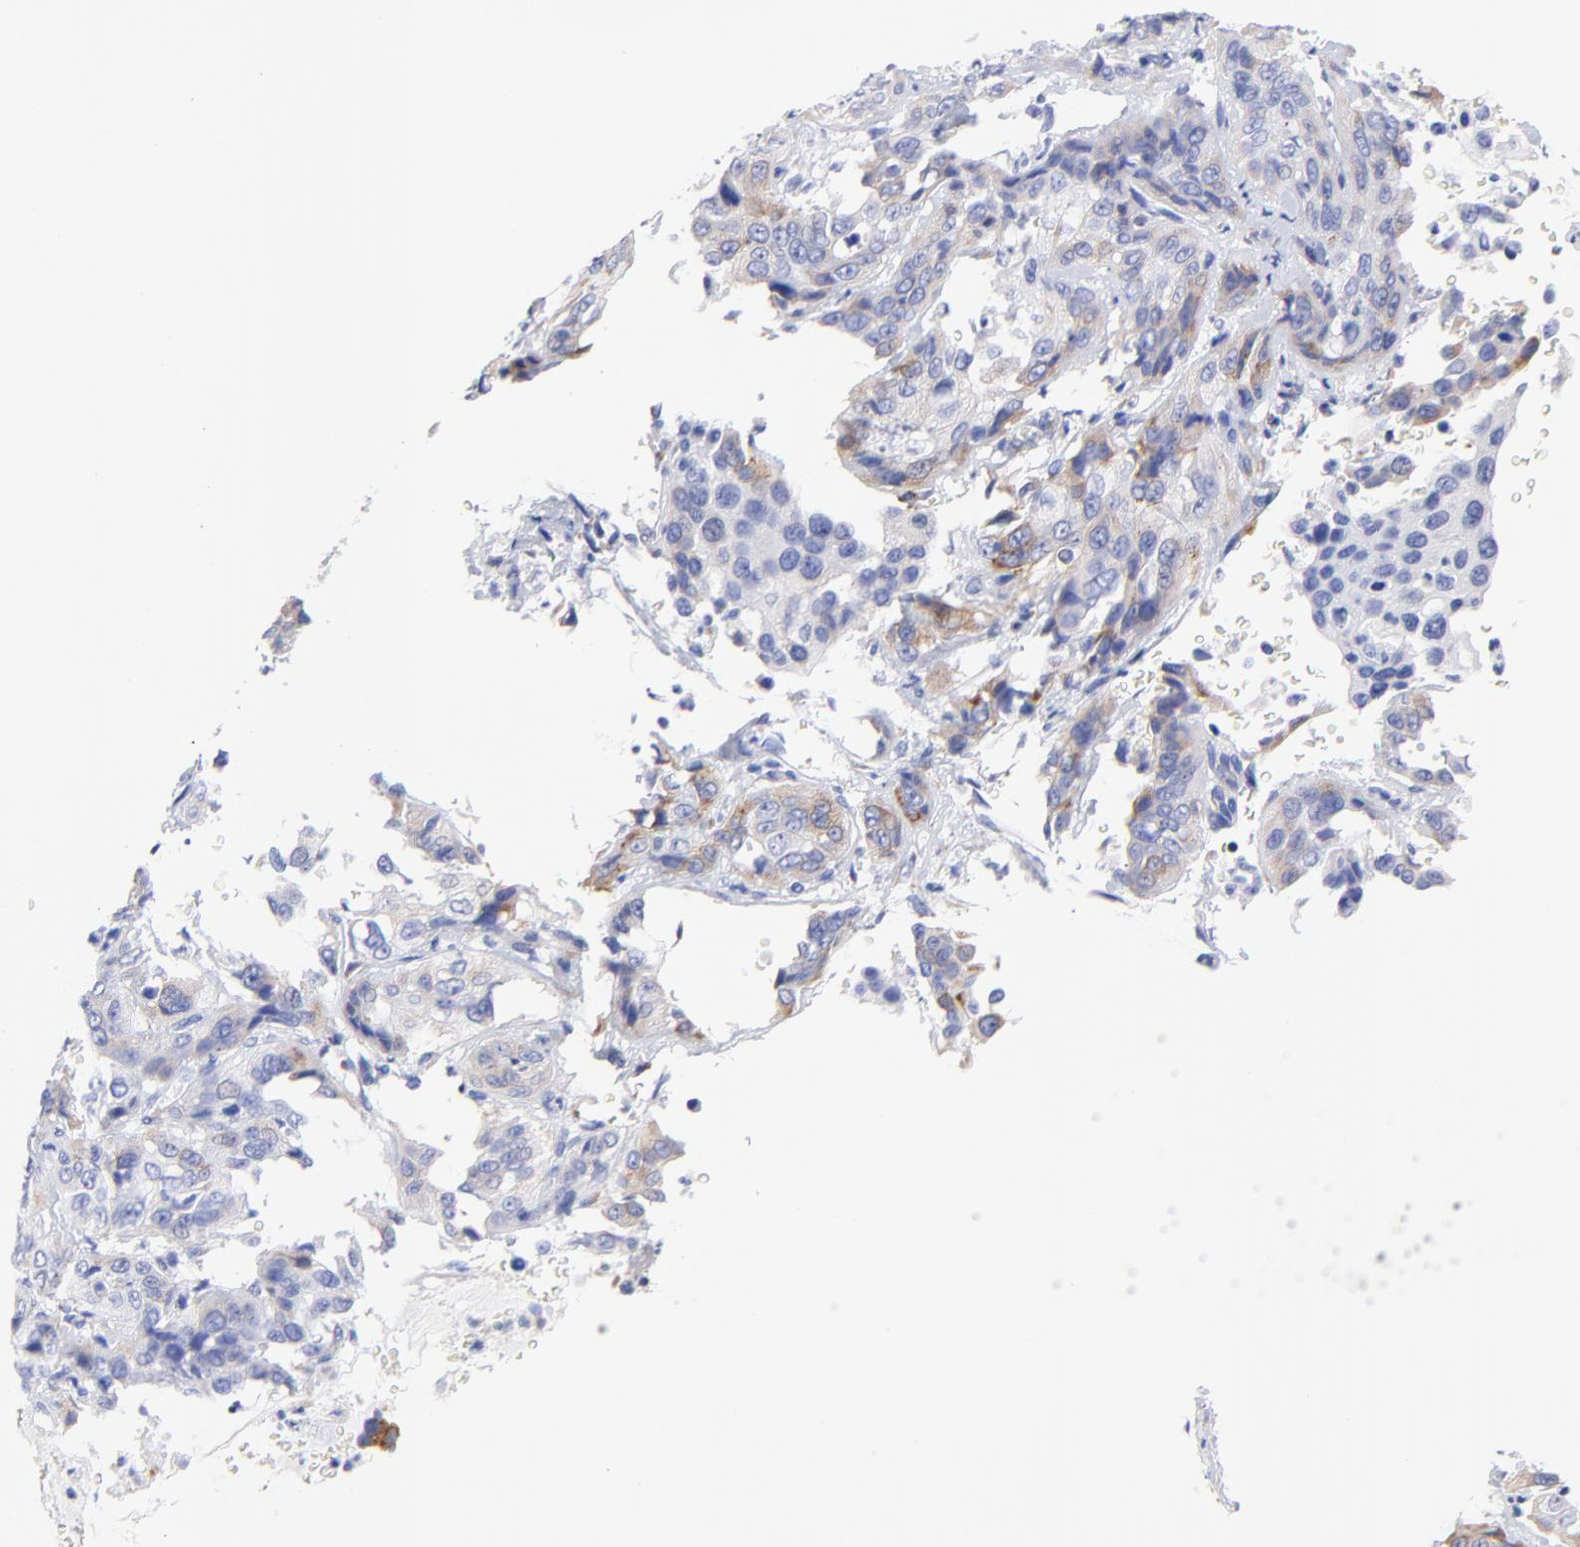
{"staining": {"intensity": "weak", "quantity": "<25%", "location": "cytoplasmic/membranous"}, "tissue": "cervical cancer", "cell_type": "Tumor cells", "image_type": "cancer", "snomed": [{"axis": "morphology", "description": "Squamous cell carcinoma, NOS"}, {"axis": "topography", "description": "Cervix"}], "caption": "Image shows no protein positivity in tumor cells of cervical cancer (squamous cell carcinoma) tissue.", "gene": "C1QTNF6", "patient": {"sex": "female", "age": 41}}